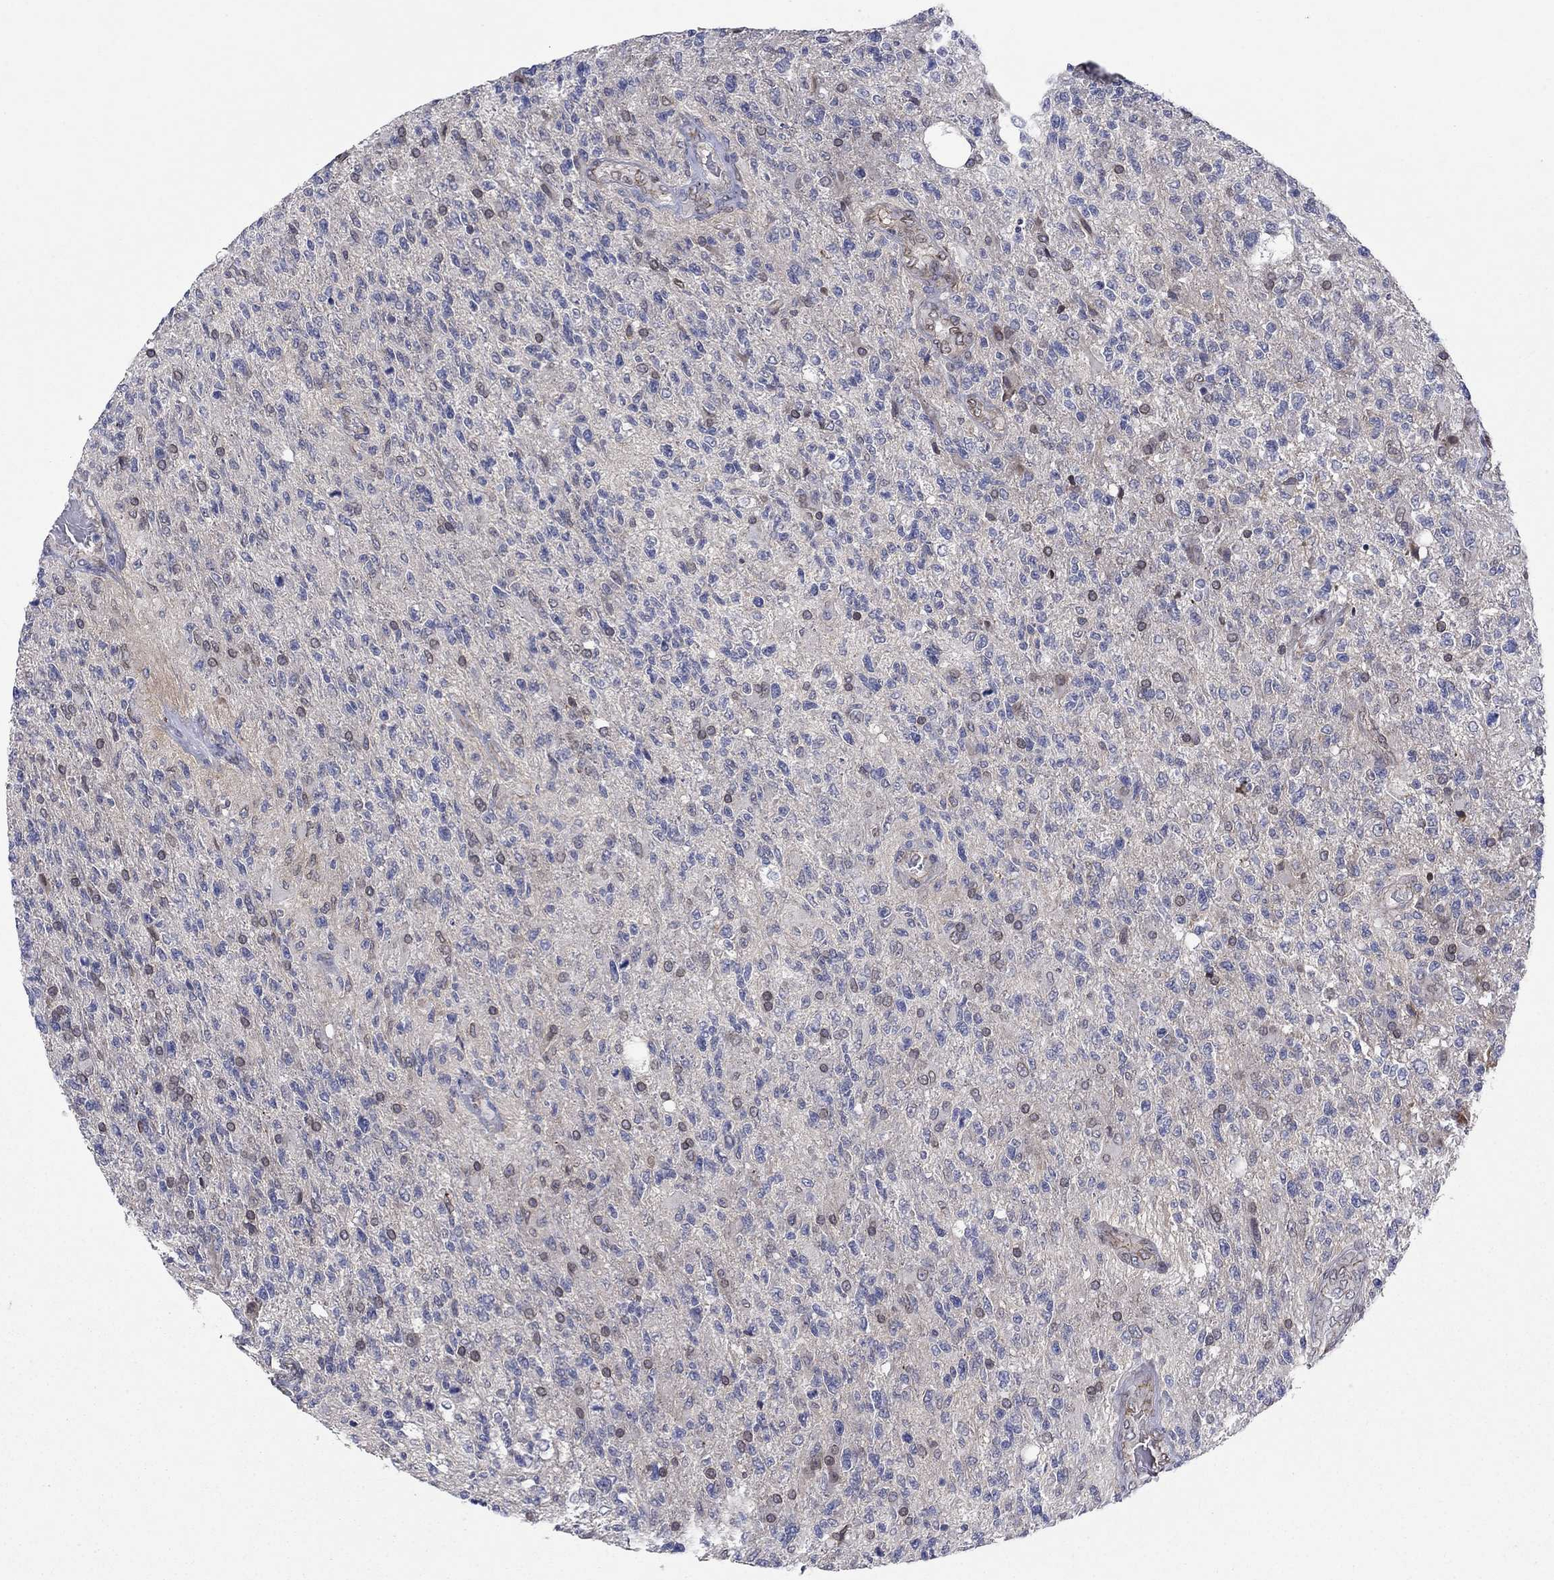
{"staining": {"intensity": "negative", "quantity": "none", "location": "none"}, "tissue": "glioma", "cell_type": "Tumor cells", "image_type": "cancer", "snomed": [{"axis": "morphology", "description": "Glioma, malignant, High grade"}, {"axis": "topography", "description": "Brain"}], "caption": "Protein analysis of glioma reveals no significant staining in tumor cells.", "gene": "EMC9", "patient": {"sex": "male", "age": 56}}